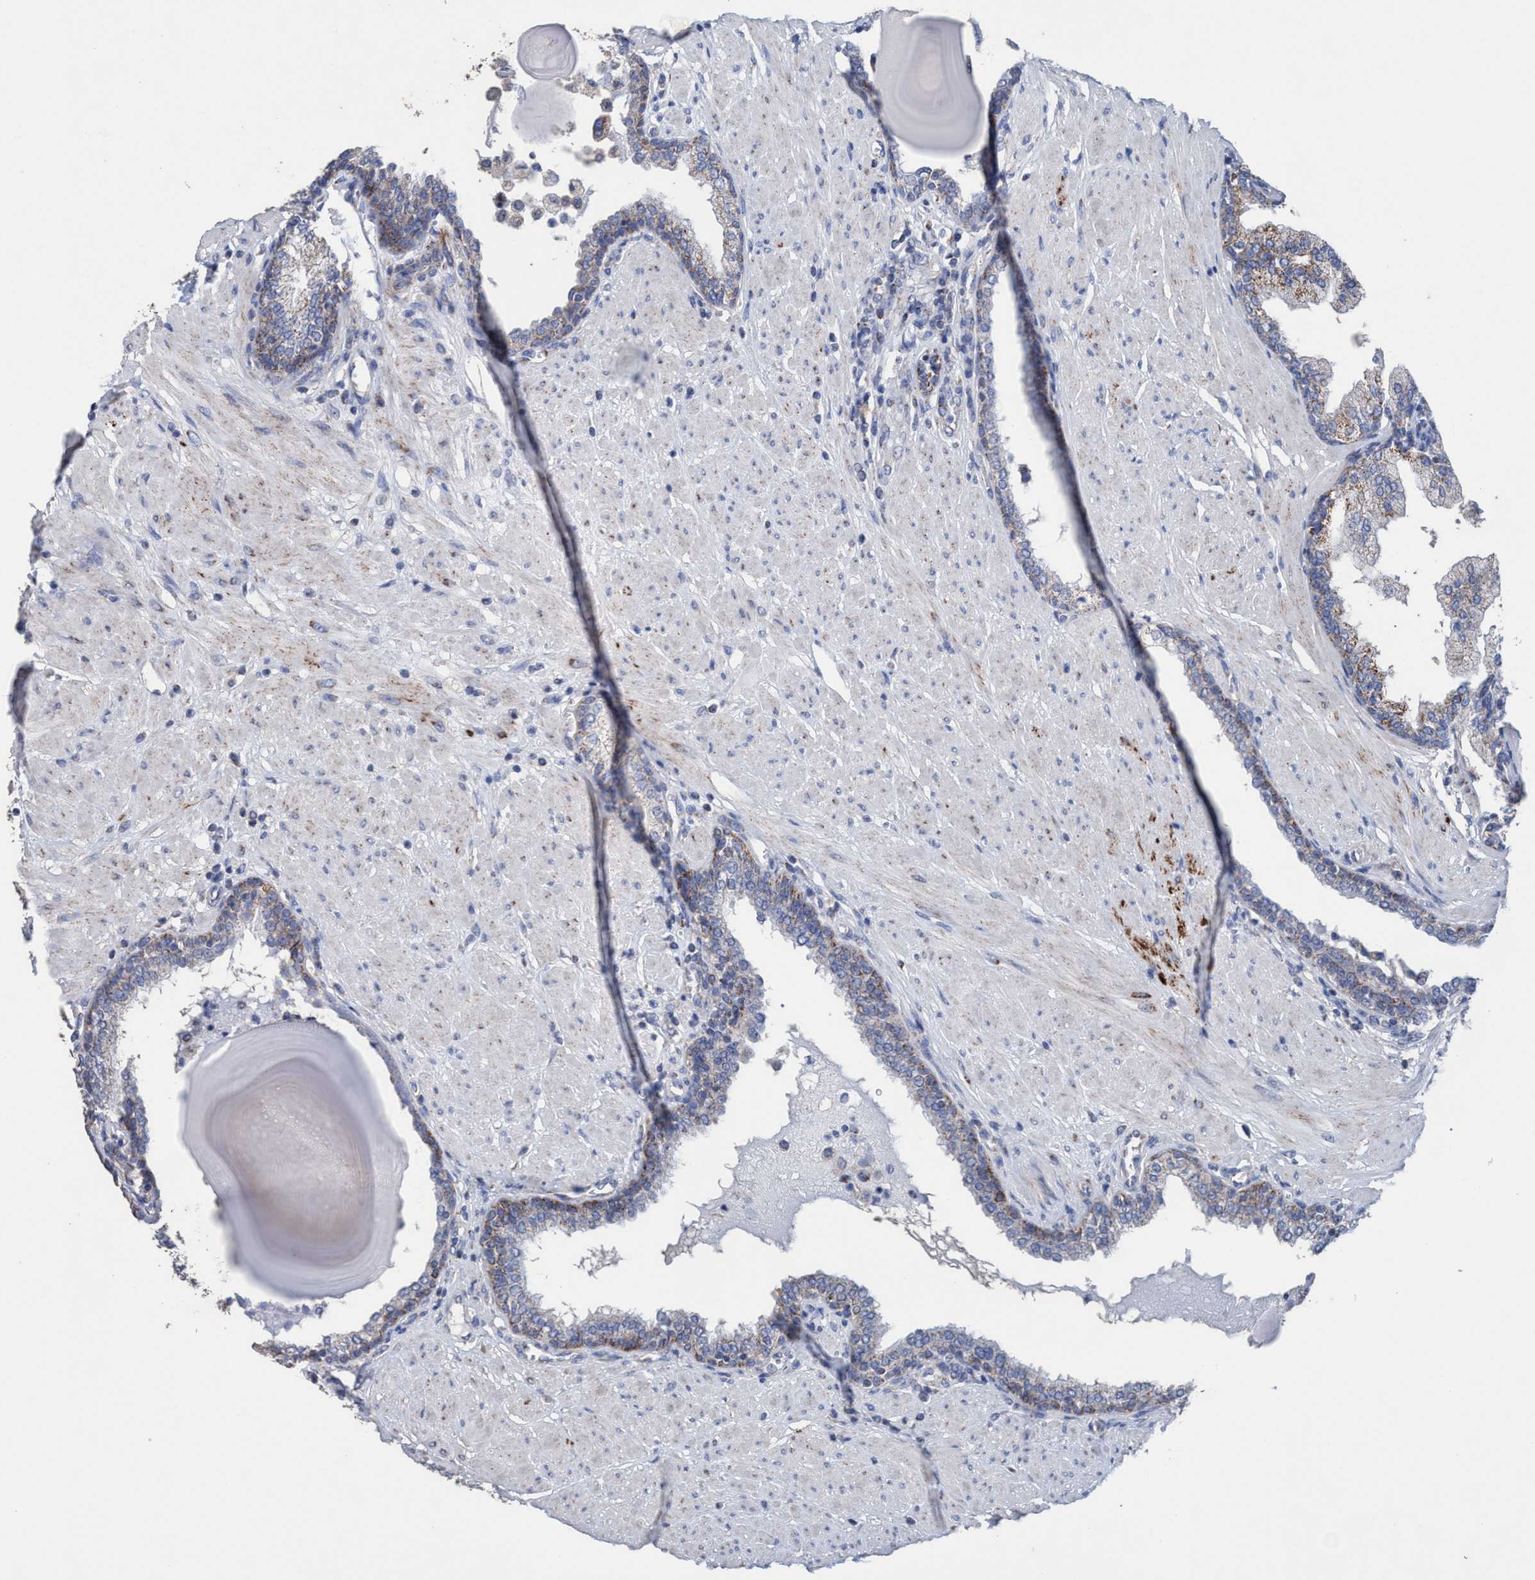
{"staining": {"intensity": "weak", "quantity": "25%-75%", "location": "cytoplasmic/membranous"}, "tissue": "prostate", "cell_type": "Glandular cells", "image_type": "normal", "snomed": [{"axis": "morphology", "description": "Normal tissue, NOS"}, {"axis": "topography", "description": "Prostate"}], "caption": "Normal prostate exhibits weak cytoplasmic/membranous staining in about 25%-75% of glandular cells.", "gene": "RSAD1", "patient": {"sex": "male", "age": 51}}